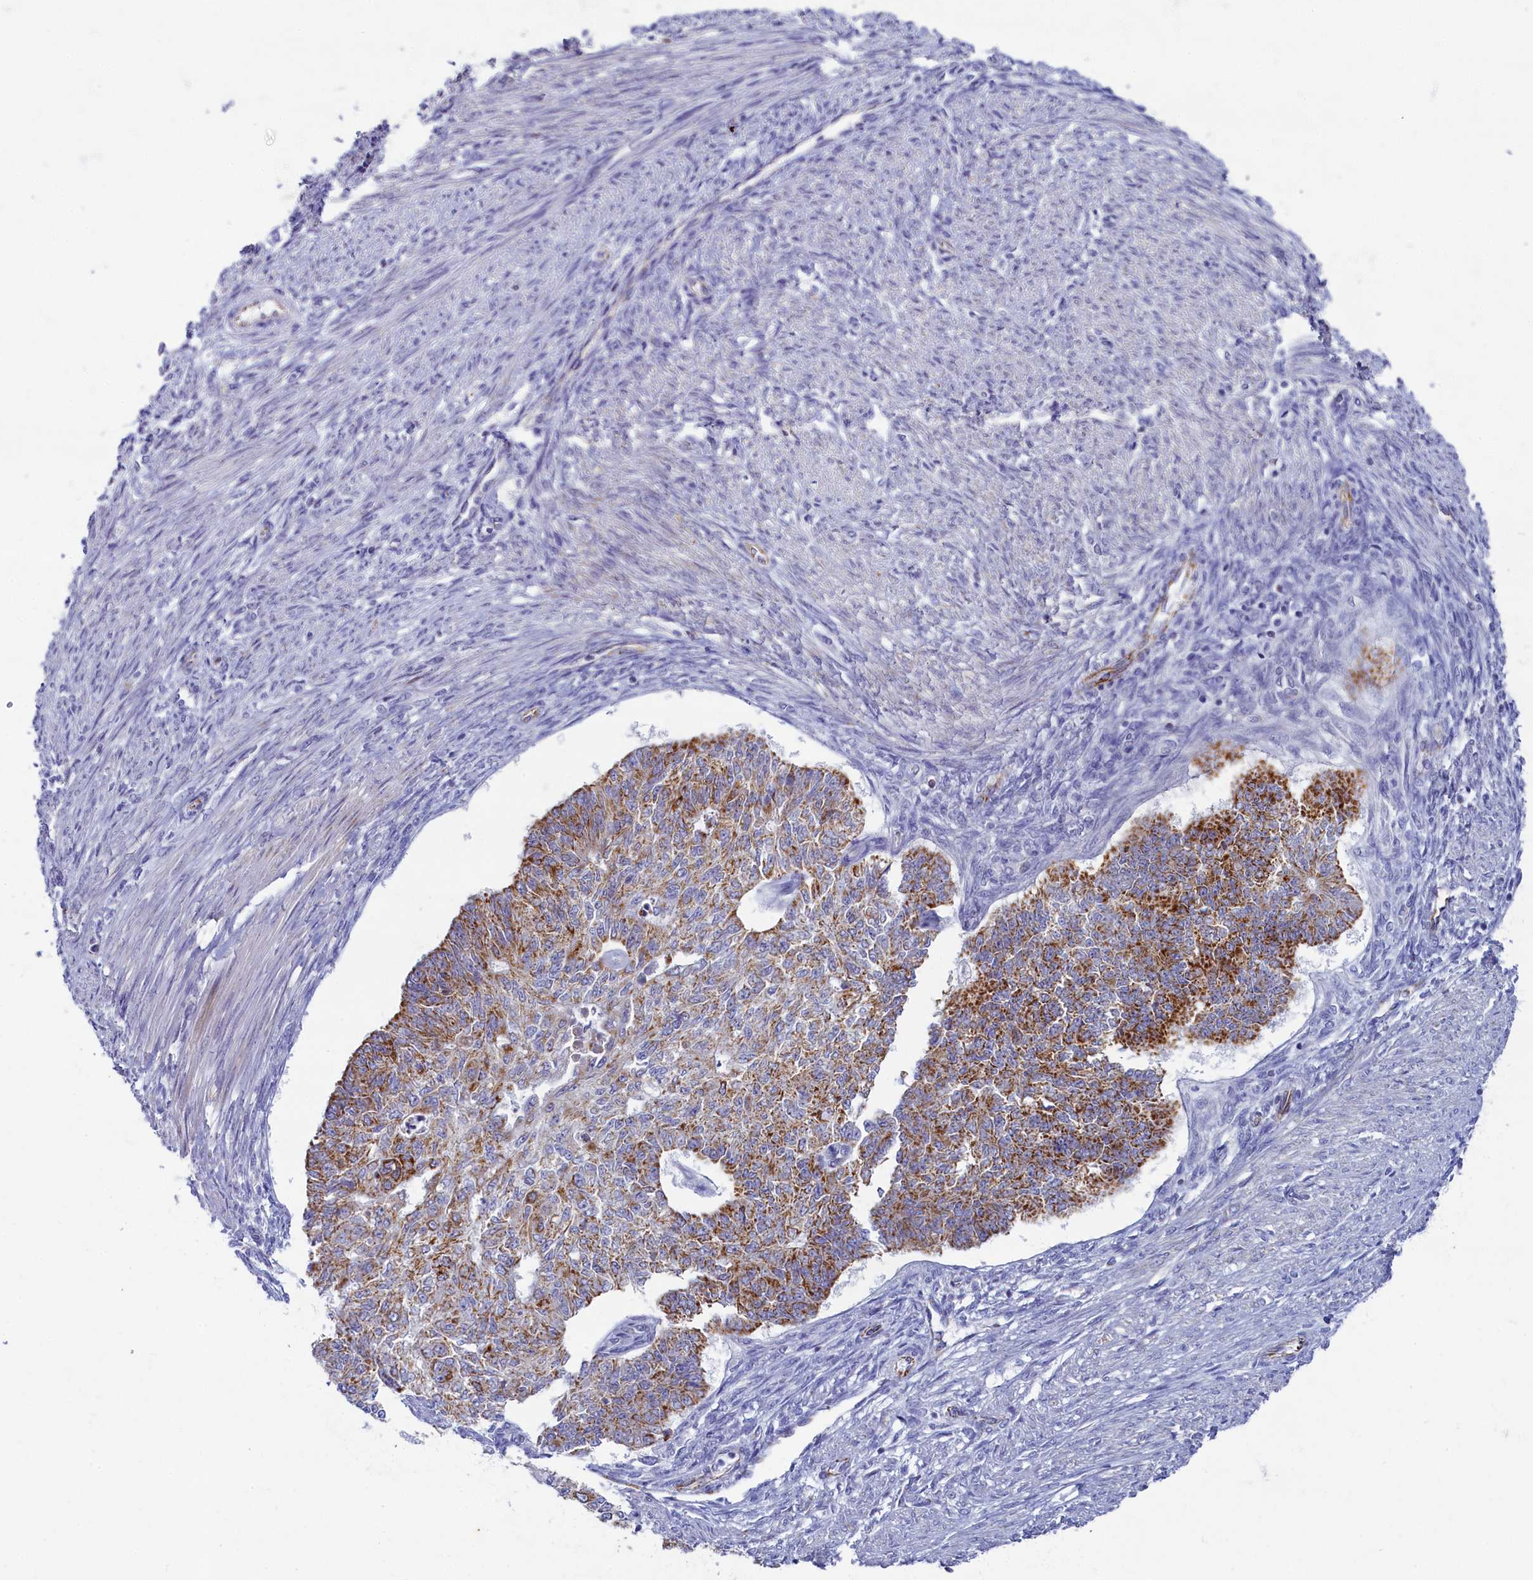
{"staining": {"intensity": "strong", "quantity": "25%-75%", "location": "cytoplasmic/membranous"}, "tissue": "endometrial cancer", "cell_type": "Tumor cells", "image_type": "cancer", "snomed": [{"axis": "morphology", "description": "Adenocarcinoma, NOS"}, {"axis": "topography", "description": "Endometrium"}], "caption": "The immunohistochemical stain highlights strong cytoplasmic/membranous positivity in tumor cells of endometrial cancer (adenocarcinoma) tissue.", "gene": "OCIAD2", "patient": {"sex": "female", "age": 32}}